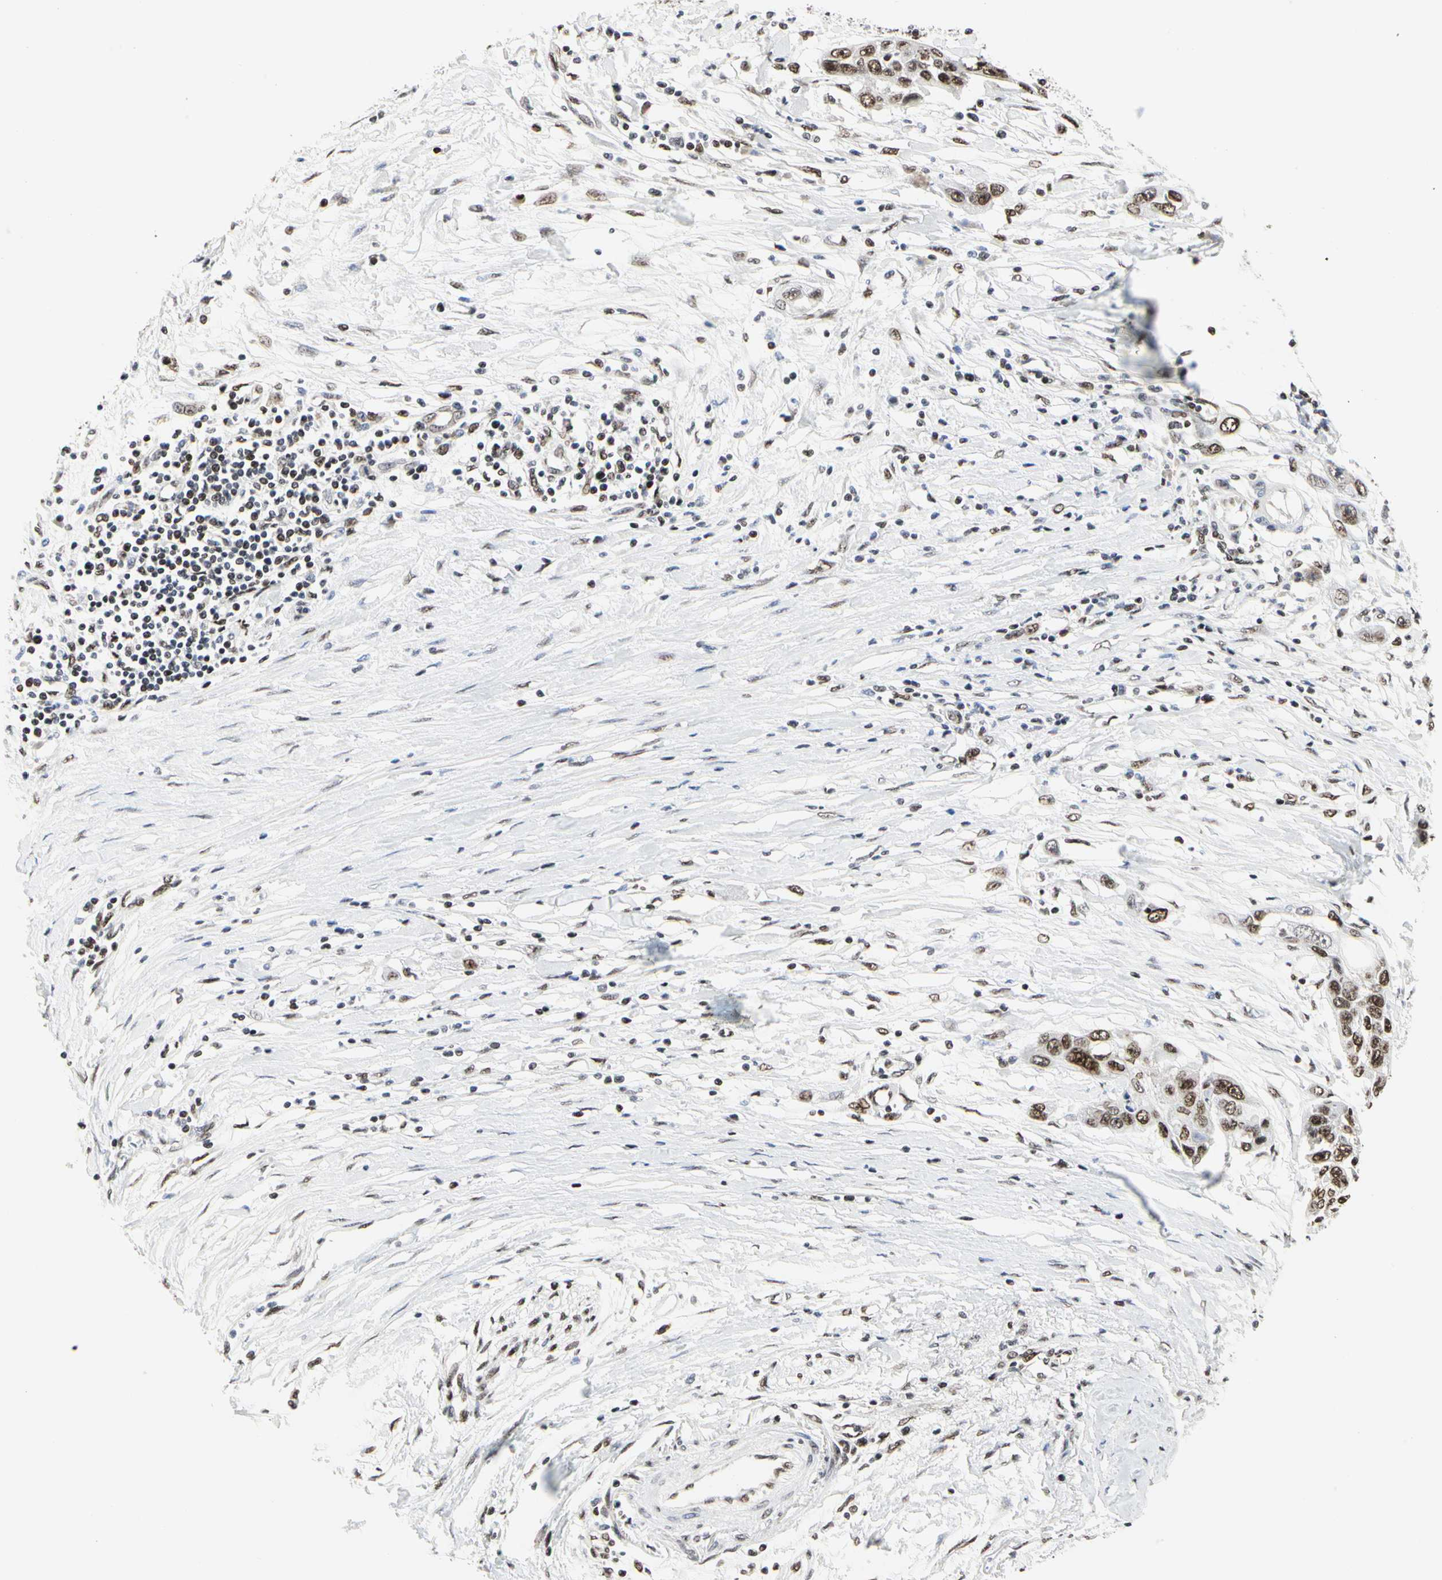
{"staining": {"intensity": "moderate", "quantity": ">75%", "location": "nuclear"}, "tissue": "pancreatic cancer", "cell_type": "Tumor cells", "image_type": "cancer", "snomed": [{"axis": "morphology", "description": "Adenocarcinoma, NOS"}, {"axis": "topography", "description": "Pancreas"}], "caption": "This micrograph reveals IHC staining of adenocarcinoma (pancreatic), with medium moderate nuclear expression in approximately >75% of tumor cells.", "gene": "PRMT3", "patient": {"sex": "female", "age": 70}}